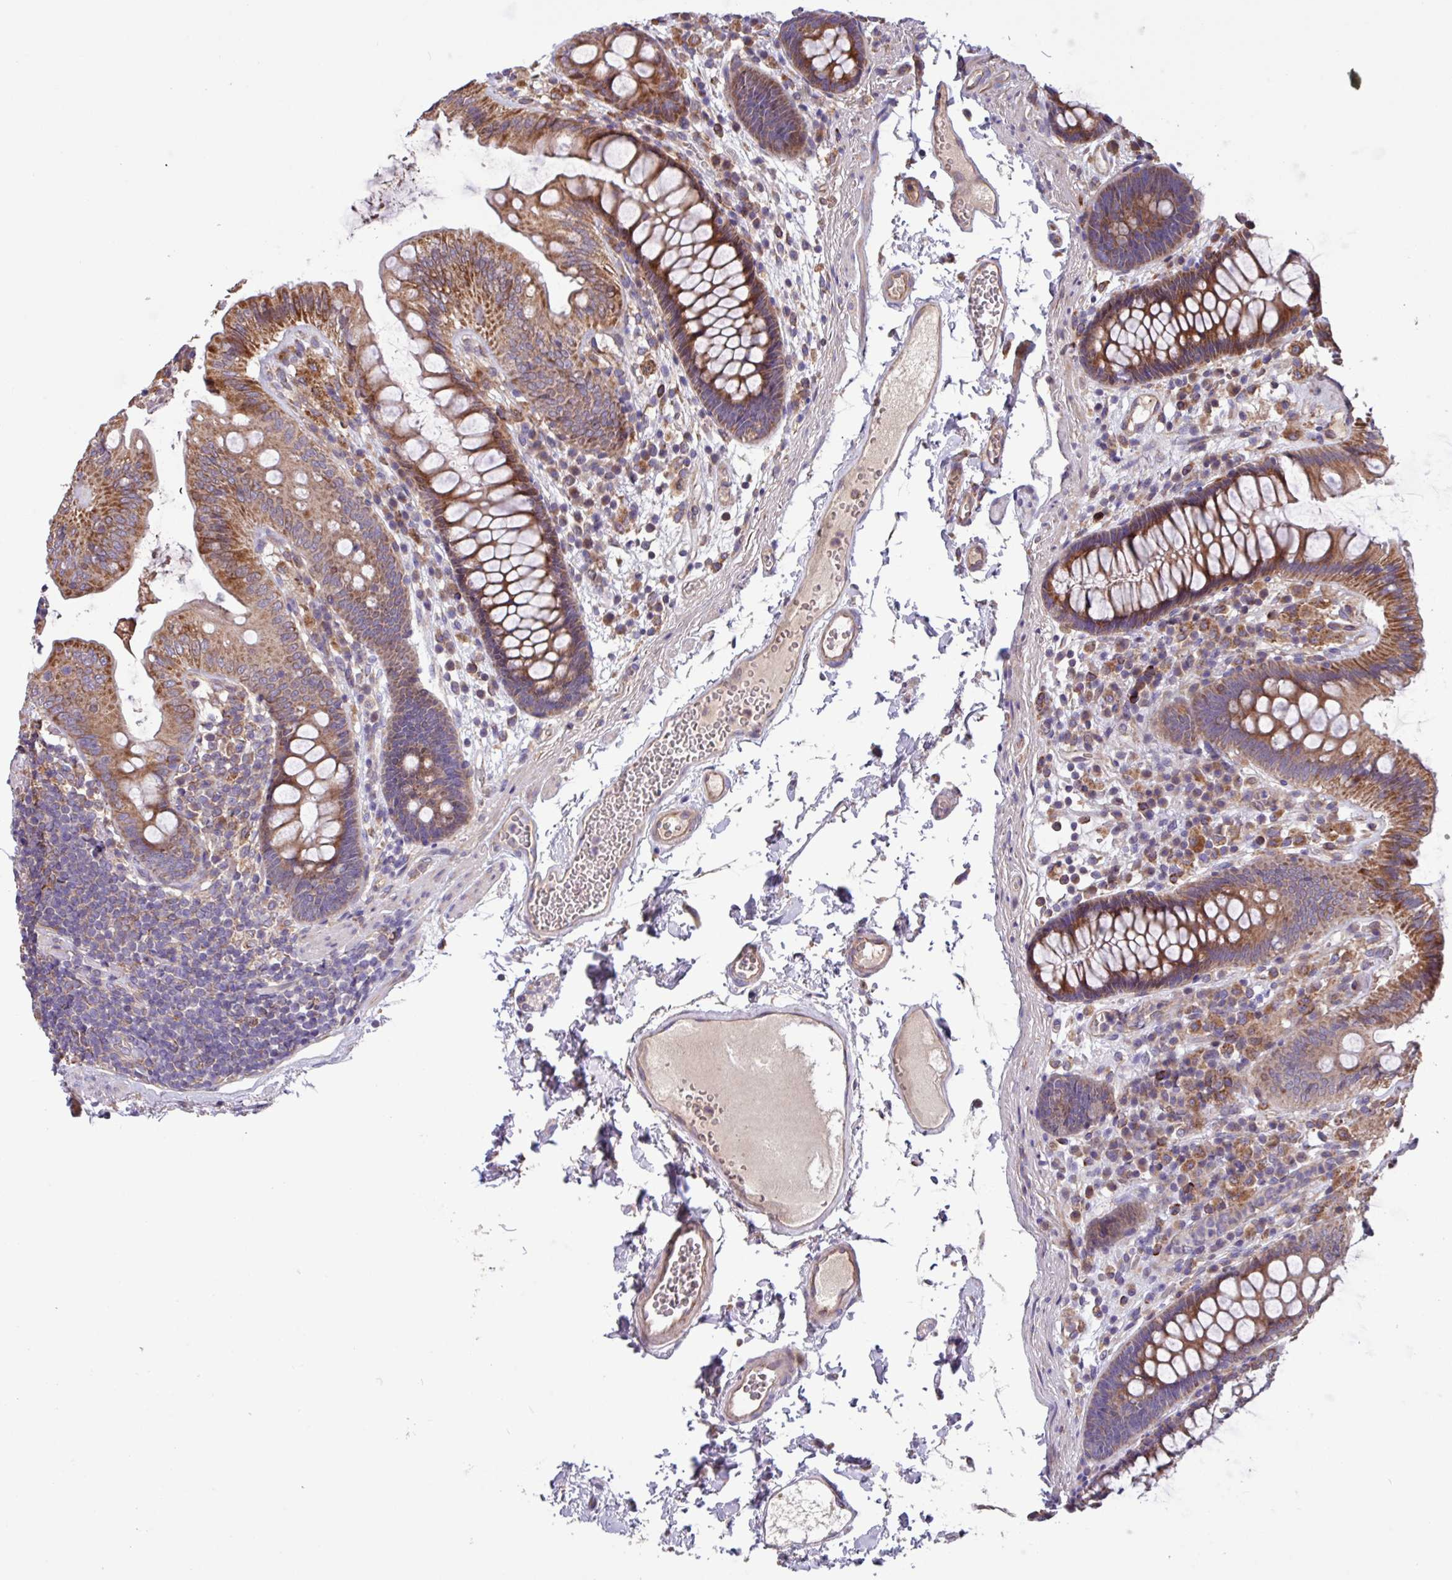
{"staining": {"intensity": "moderate", "quantity": ">75%", "location": "cytoplasmic/membranous"}, "tissue": "colon", "cell_type": "Endothelial cells", "image_type": "normal", "snomed": [{"axis": "morphology", "description": "Normal tissue, NOS"}, {"axis": "topography", "description": "Colon"}], "caption": "Endothelial cells demonstrate medium levels of moderate cytoplasmic/membranous positivity in about >75% of cells in normal human colon.", "gene": "PTPRQ", "patient": {"sex": "male", "age": 84}}